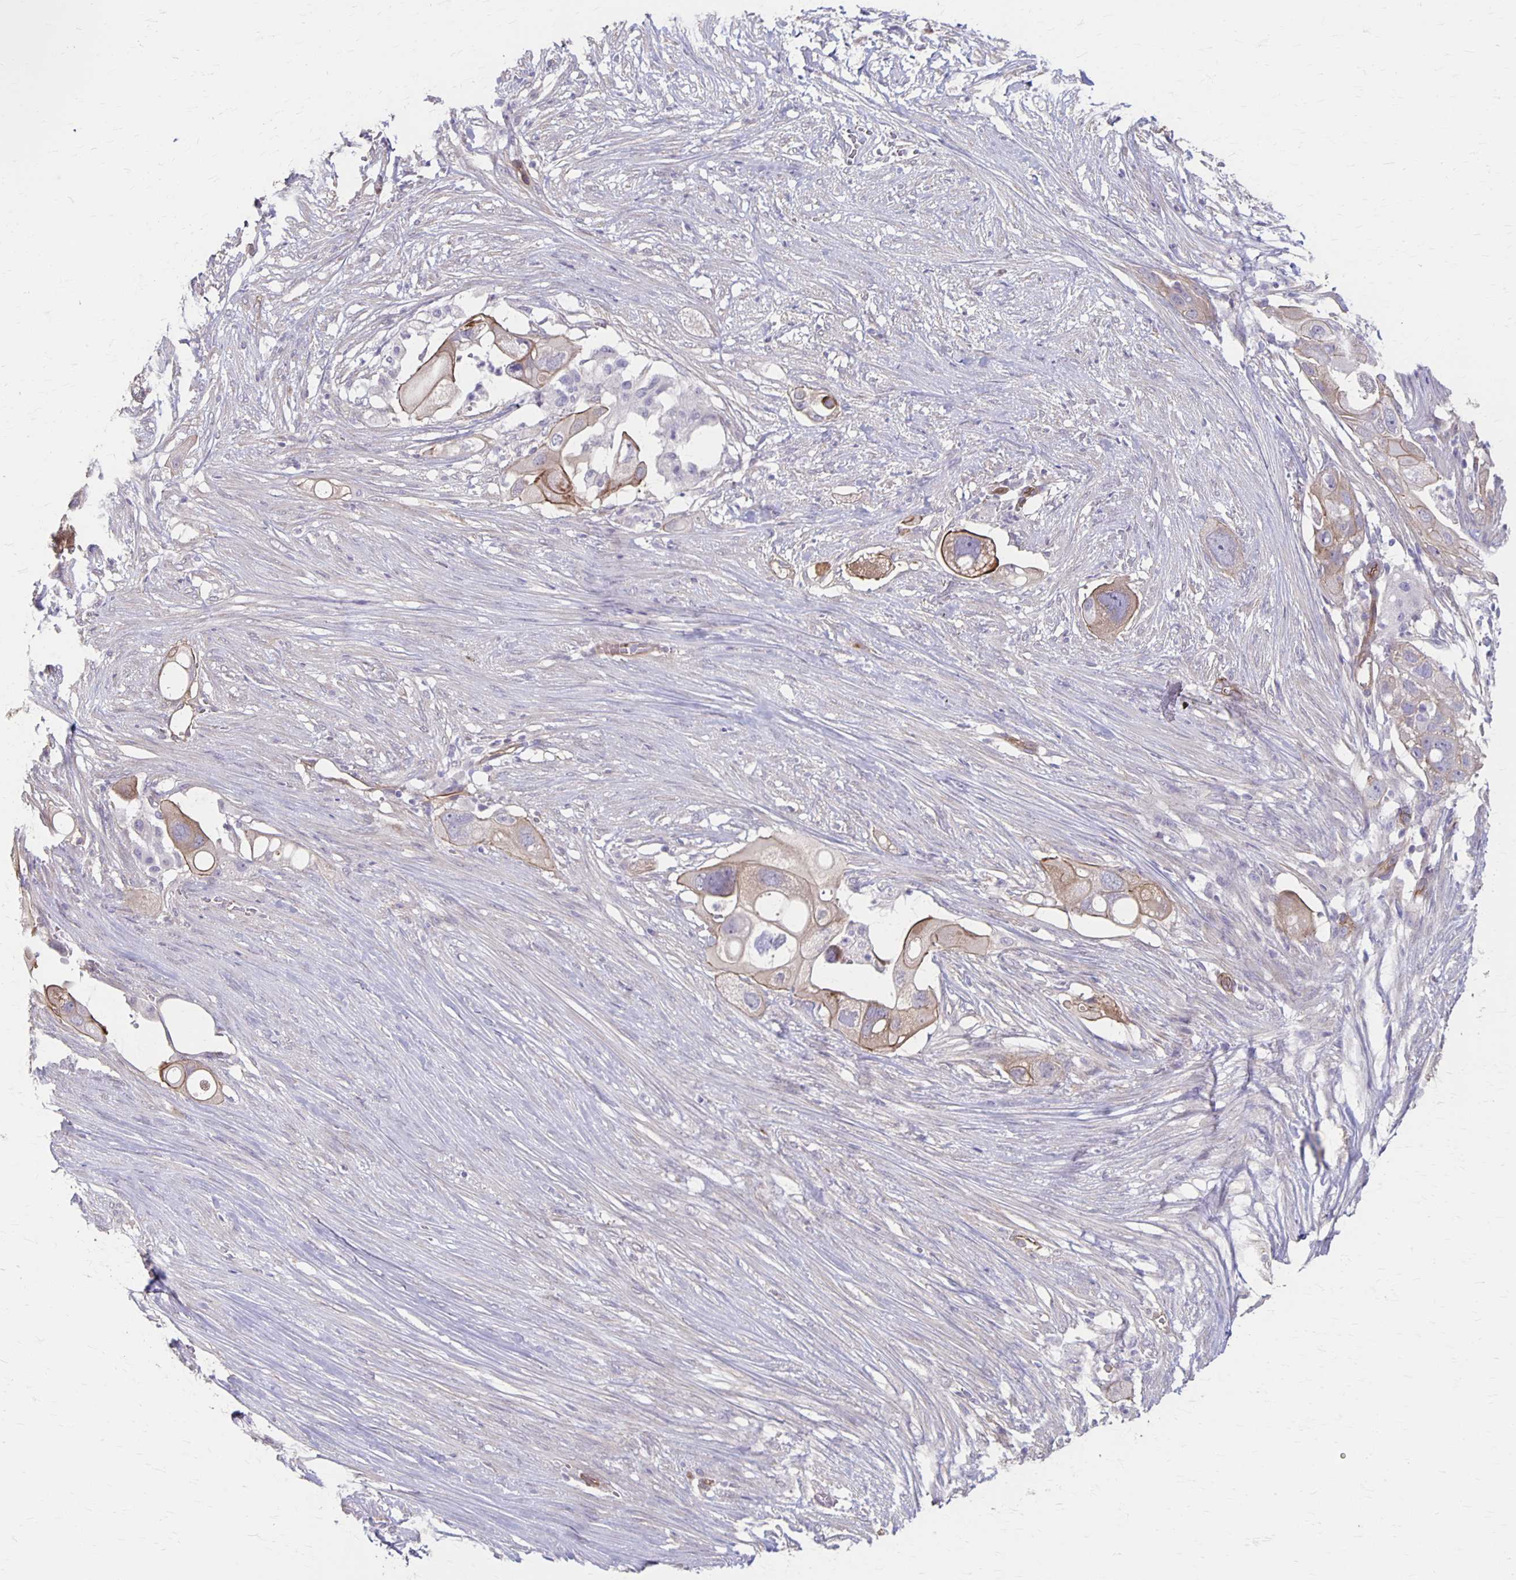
{"staining": {"intensity": "moderate", "quantity": ">75%", "location": "cytoplasmic/membranous"}, "tissue": "pancreatic cancer", "cell_type": "Tumor cells", "image_type": "cancer", "snomed": [{"axis": "morphology", "description": "Adenocarcinoma, NOS"}, {"axis": "topography", "description": "Pancreas"}], "caption": "High-magnification brightfield microscopy of adenocarcinoma (pancreatic) stained with DAB (3,3'-diaminobenzidine) (brown) and counterstained with hematoxylin (blue). tumor cells exhibit moderate cytoplasmic/membranous staining is appreciated in approximately>75% of cells. The protein of interest is shown in brown color, while the nuclei are stained blue.", "gene": "PPP1R3E", "patient": {"sex": "female", "age": 72}}